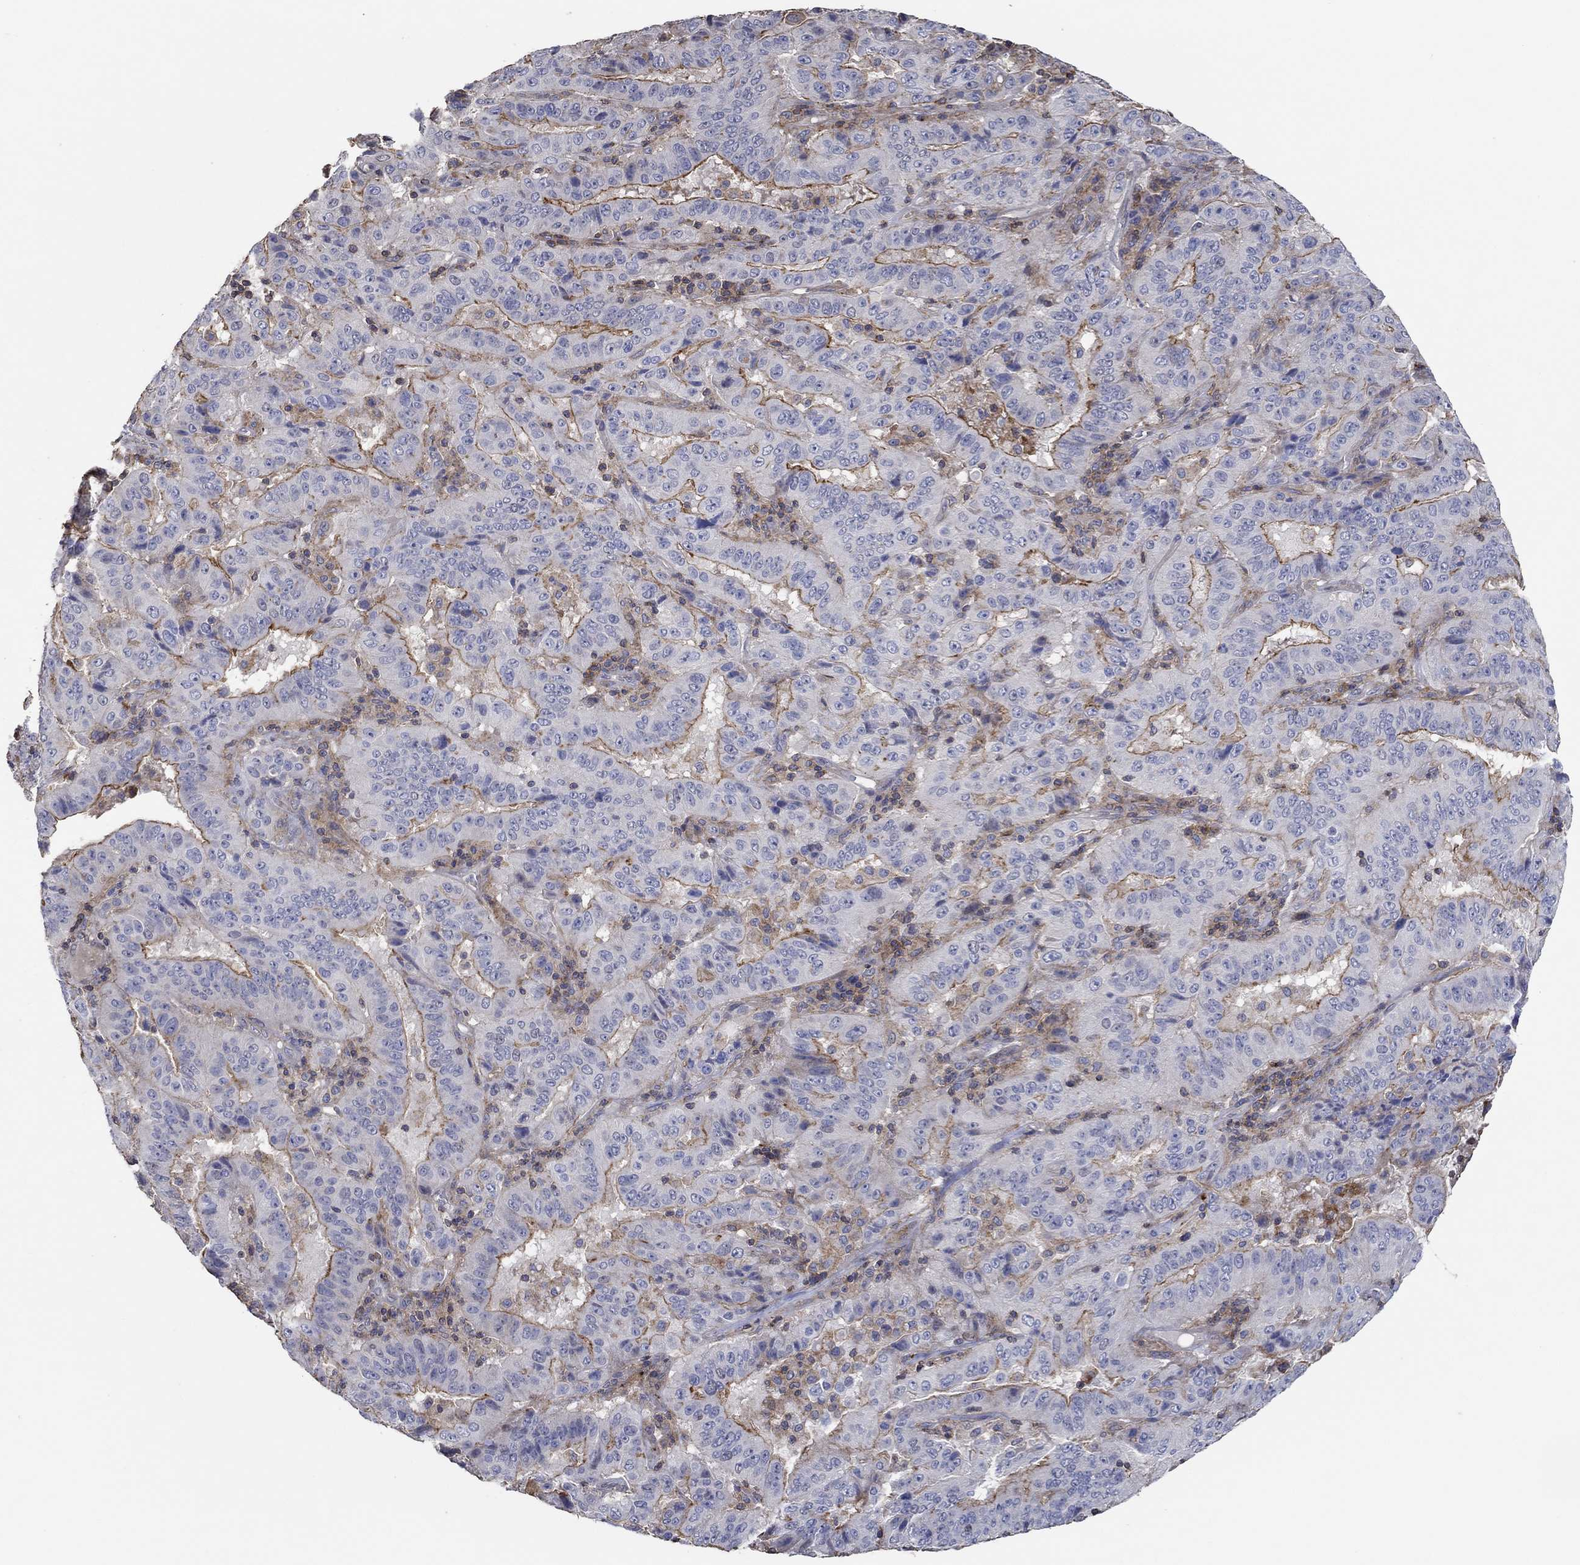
{"staining": {"intensity": "strong", "quantity": ">75%", "location": "cytoplasmic/membranous"}, "tissue": "pancreatic cancer", "cell_type": "Tumor cells", "image_type": "cancer", "snomed": [{"axis": "morphology", "description": "Adenocarcinoma, NOS"}, {"axis": "topography", "description": "Pancreas"}], "caption": "IHC staining of pancreatic adenocarcinoma, which shows high levels of strong cytoplasmic/membranous expression in approximately >75% of tumor cells indicating strong cytoplasmic/membranous protein staining. The staining was performed using DAB (brown) for protein detection and nuclei were counterstained in hematoxylin (blue).", "gene": "TNFAIP8L3", "patient": {"sex": "male", "age": 63}}